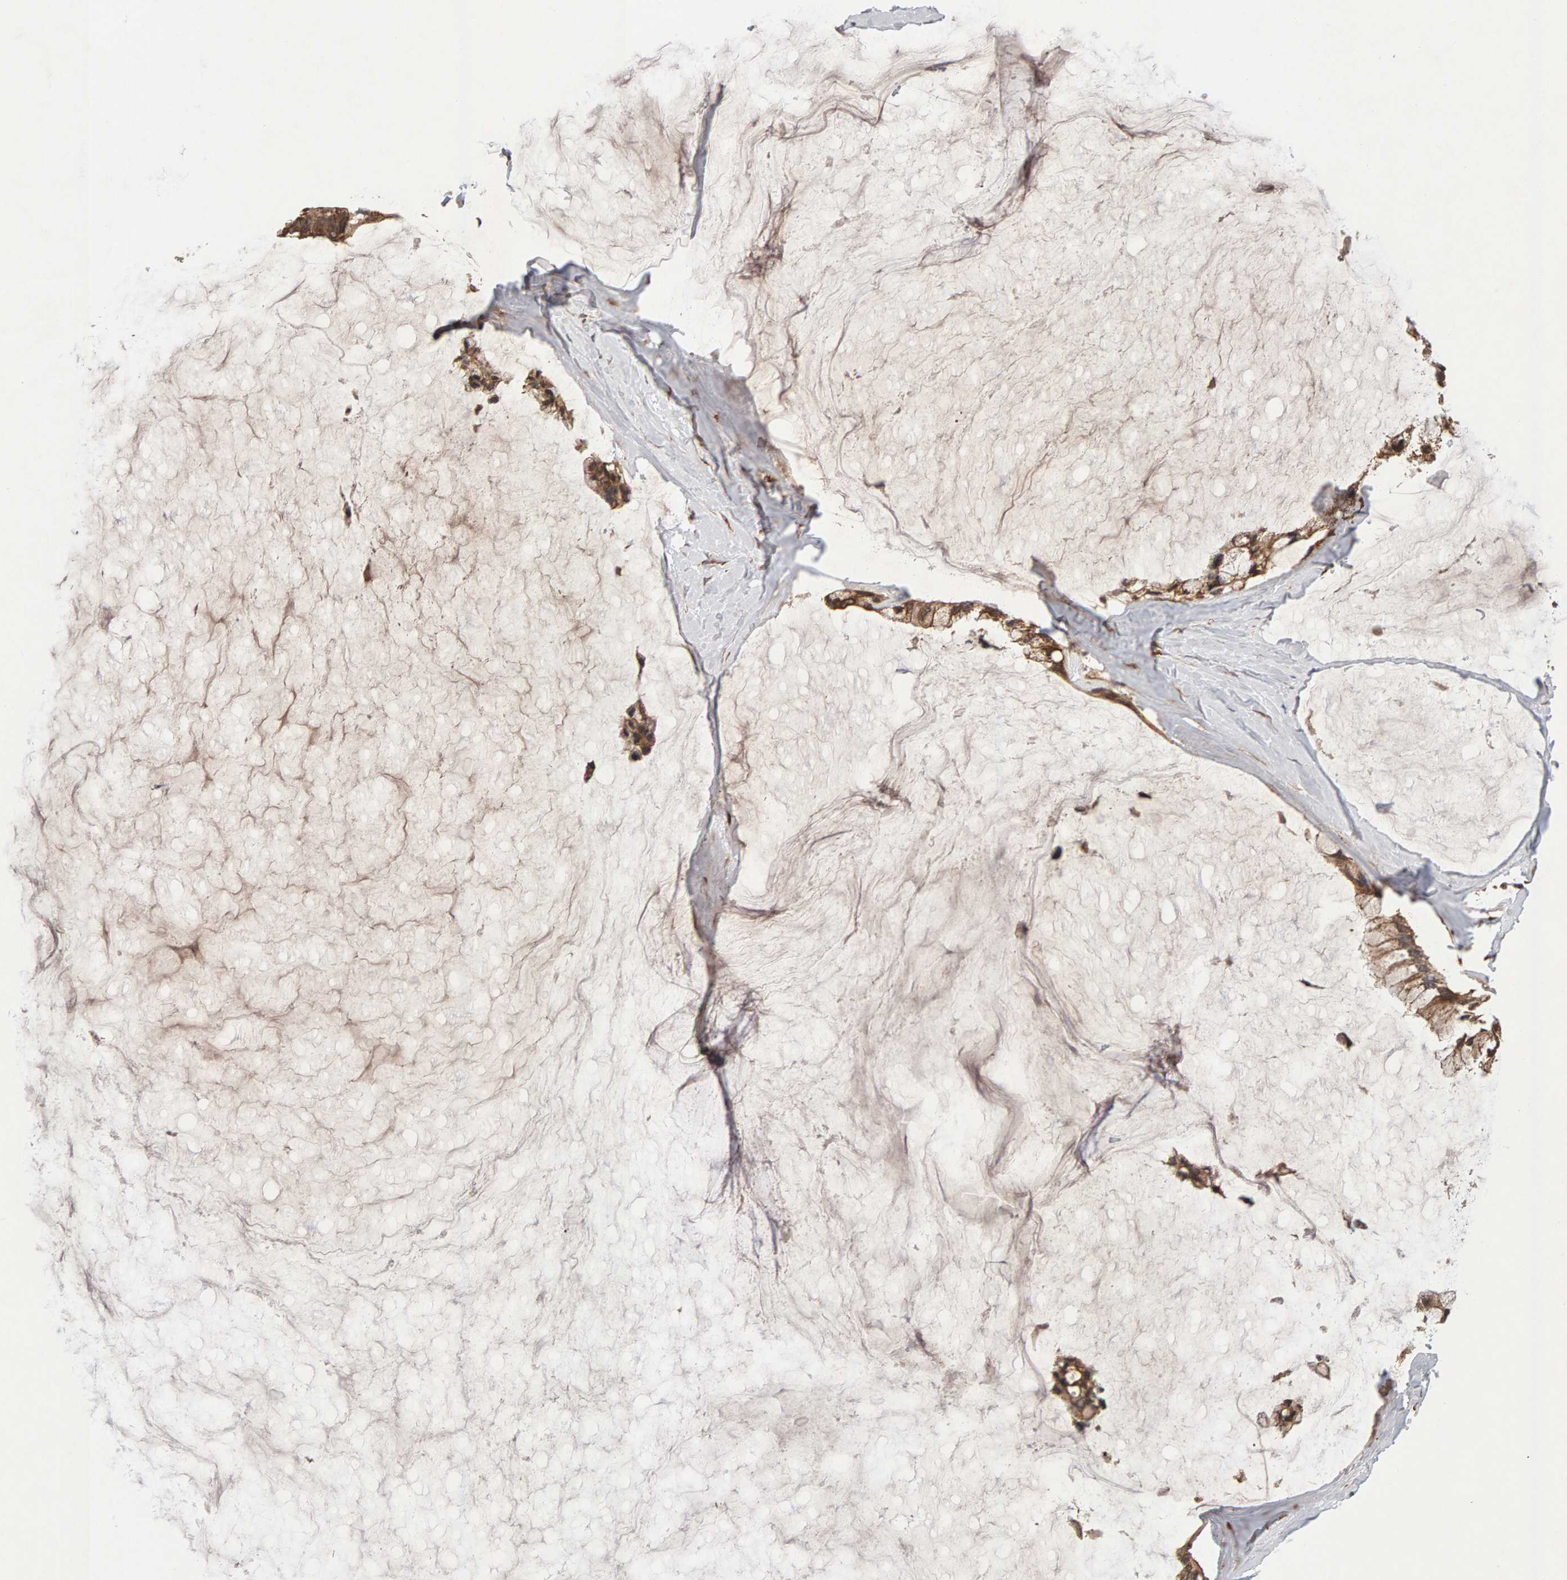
{"staining": {"intensity": "moderate", "quantity": ">75%", "location": "cytoplasmic/membranous"}, "tissue": "ovarian cancer", "cell_type": "Tumor cells", "image_type": "cancer", "snomed": [{"axis": "morphology", "description": "Cystadenocarcinoma, mucinous, NOS"}, {"axis": "topography", "description": "Ovary"}], "caption": "A brown stain highlights moderate cytoplasmic/membranous positivity of a protein in human mucinous cystadenocarcinoma (ovarian) tumor cells.", "gene": "LZTS1", "patient": {"sex": "female", "age": 39}}